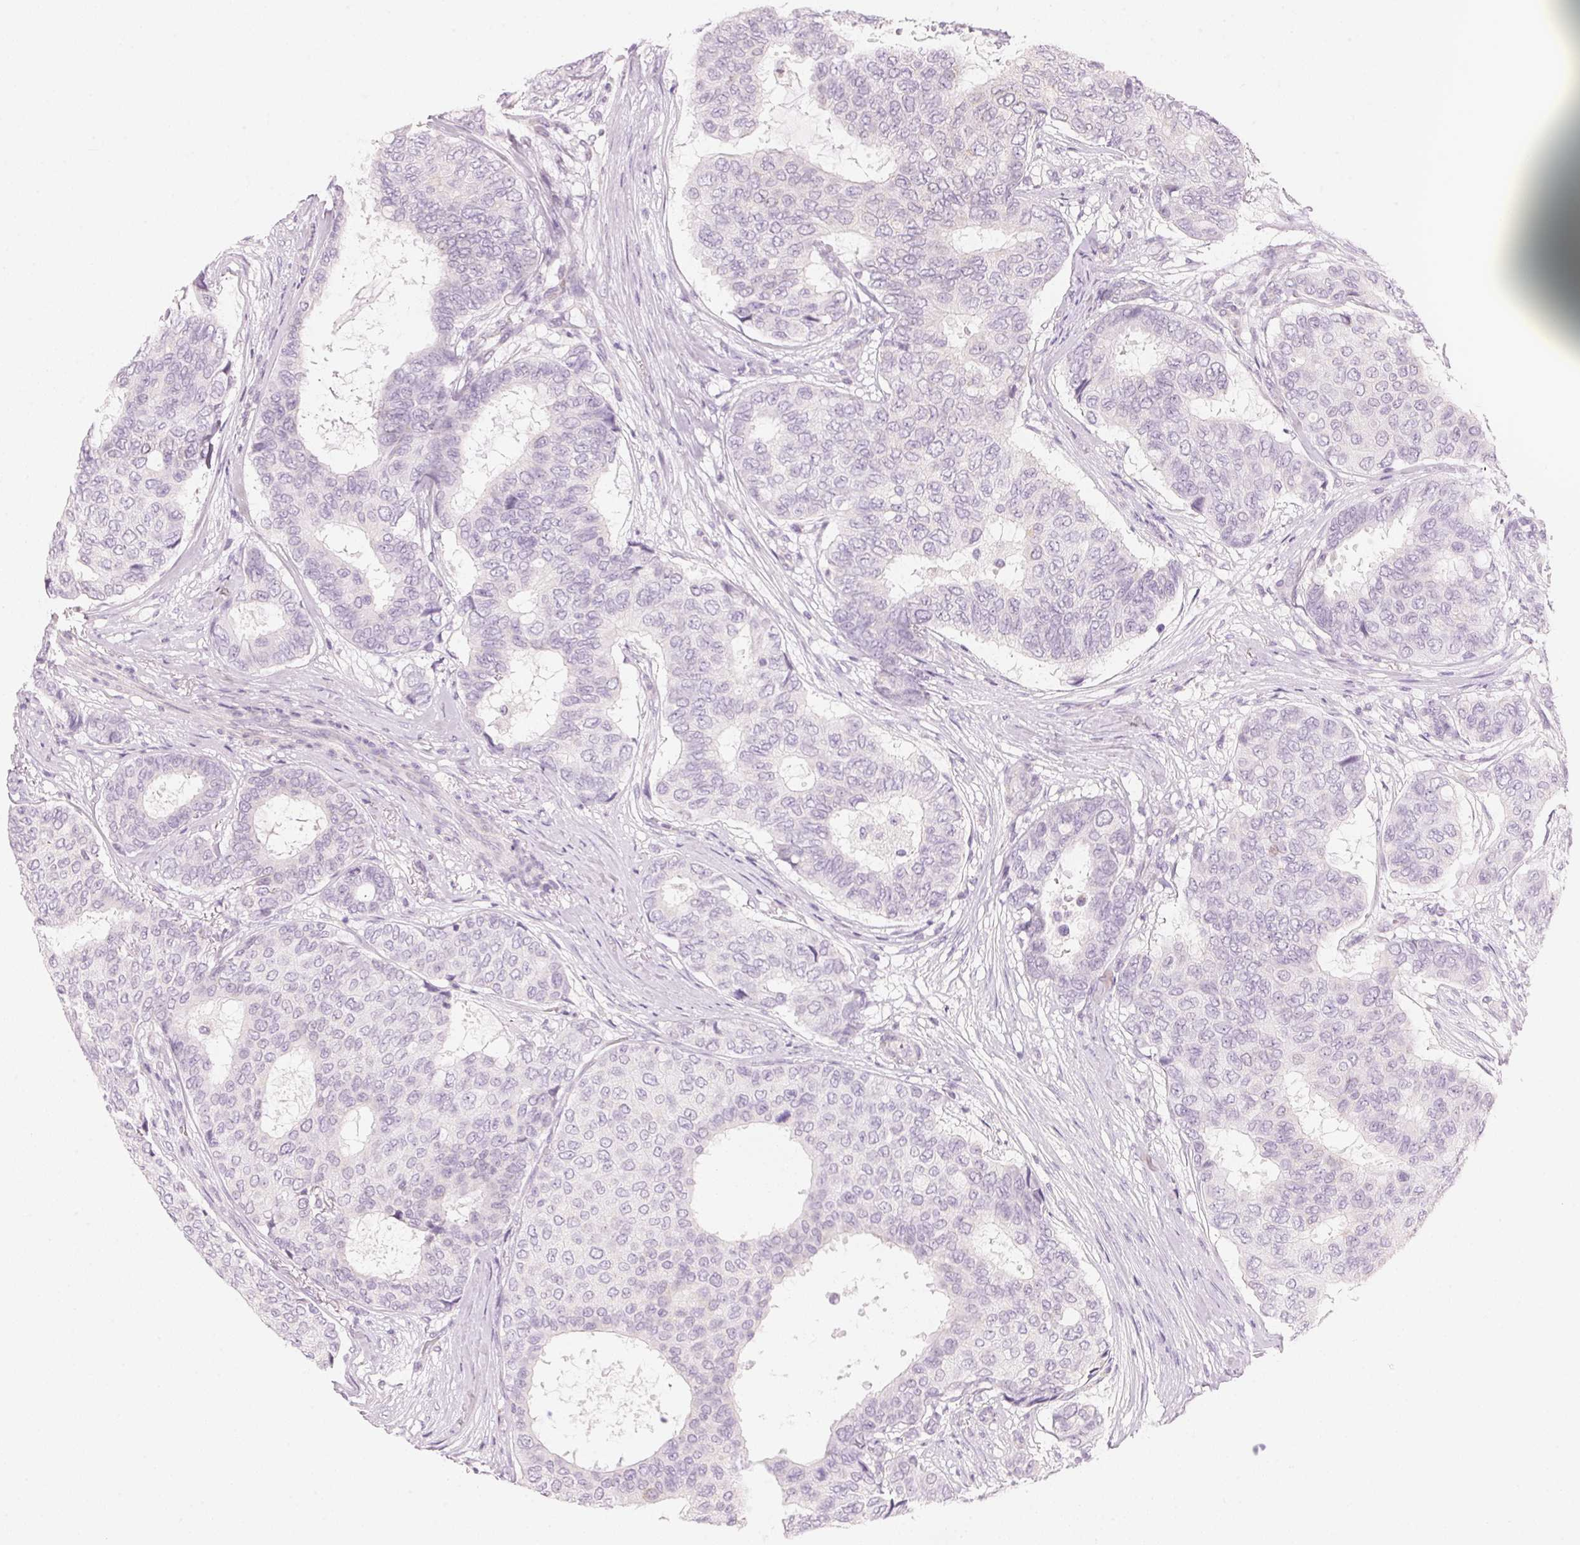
{"staining": {"intensity": "negative", "quantity": "none", "location": "none"}, "tissue": "breast cancer", "cell_type": "Tumor cells", "image_type": "cancer", "snomed": [{"axis": "morphology", "description": "Duct carcinoma"}, {"axis": "topography", "description": "Breast"}], "caption": "Photomicrograph shows no significant protein expression in tumor cells of breast cancer. (IHC, brightfield microscopy, high magnification).", "gene": "HOXB13", "patient": {"sex": "female", "age": 75}}